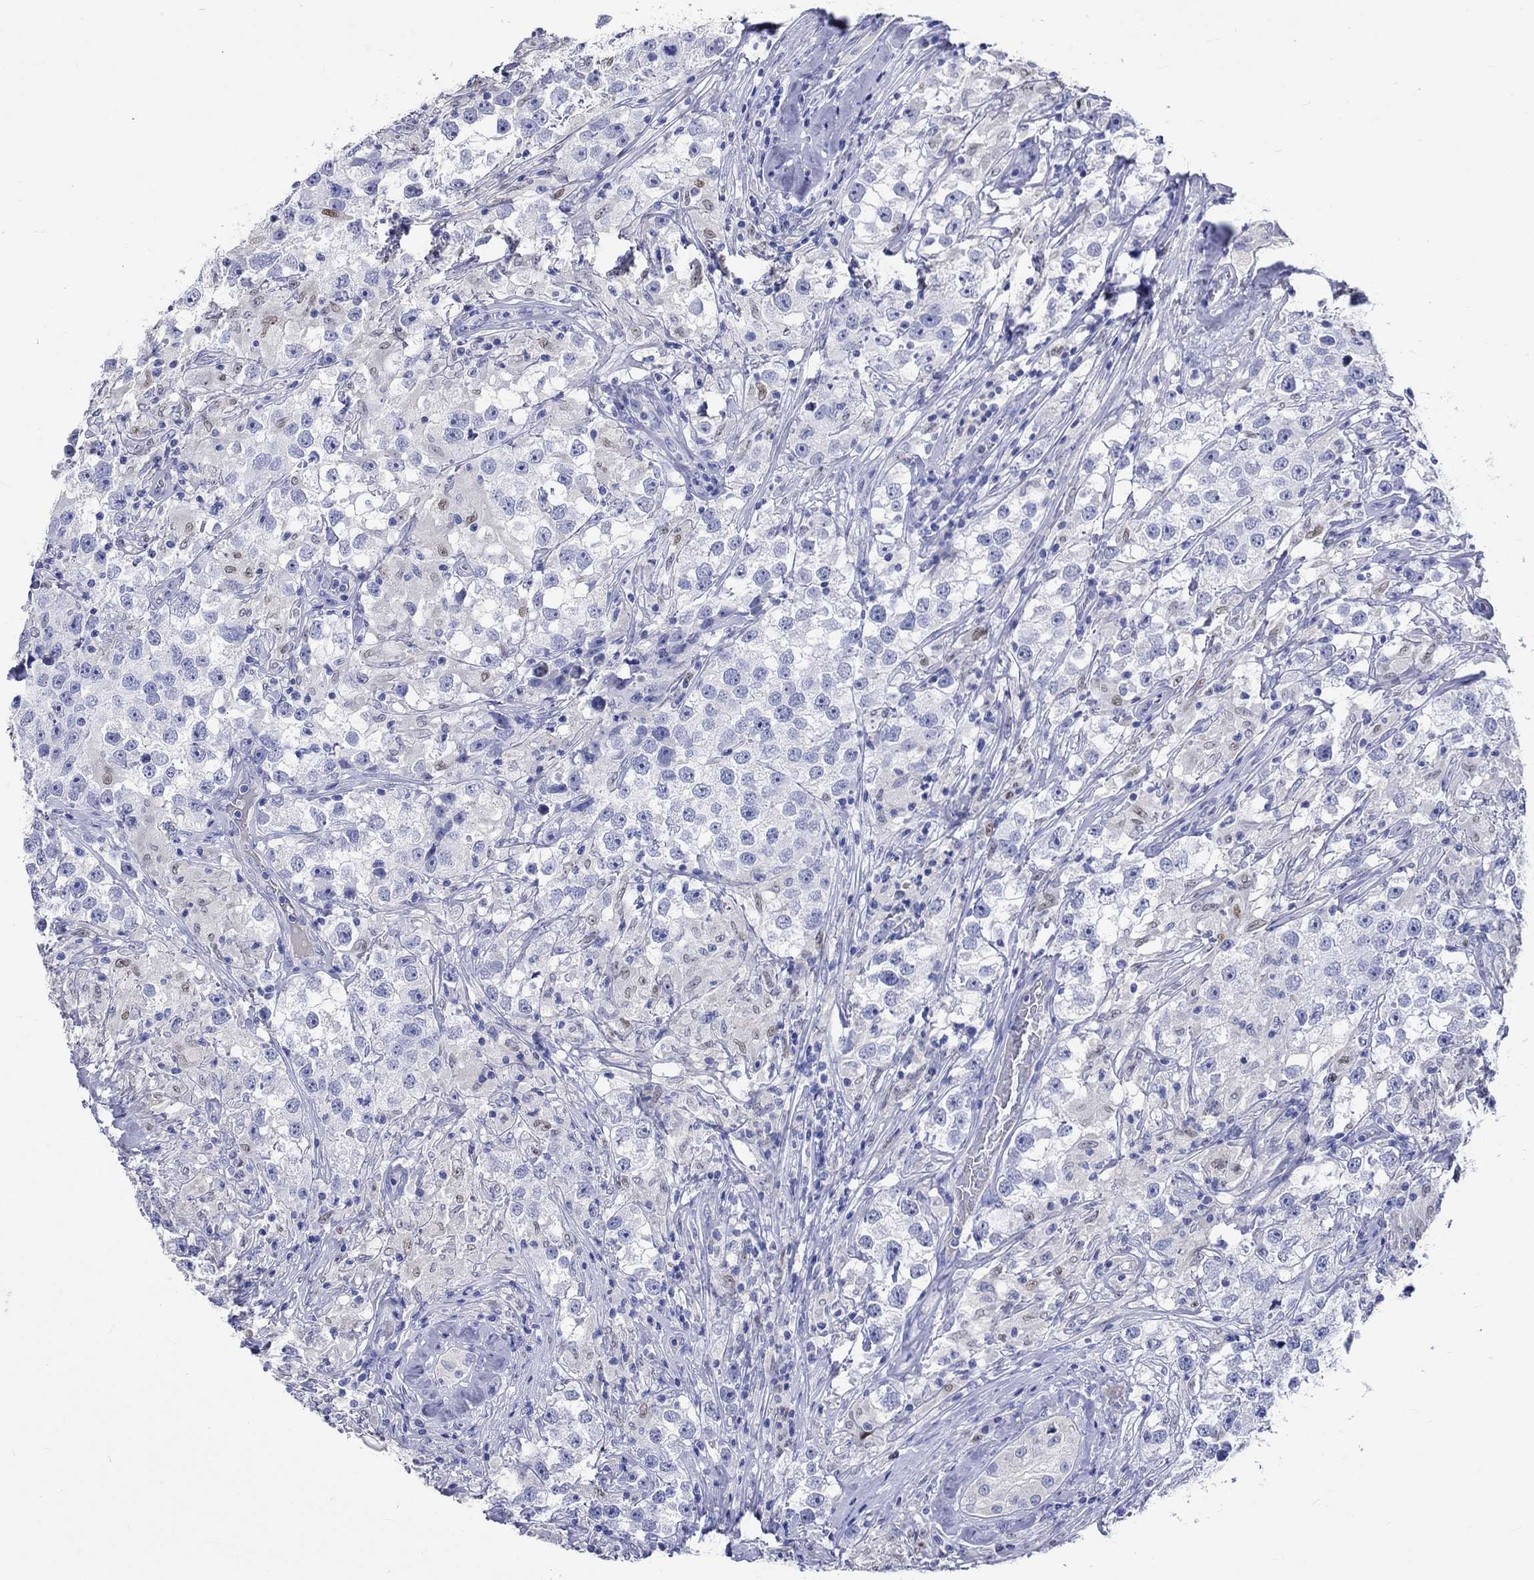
{"staining": {"intensity": "negative", "quantity": "none", "location": "none"}, "tissue": "testis cancer", "cell_type": "Tumor cells", "image_type": "cancer", "snomed": [{"axis": "morphology", "description": "Seminoma, NOS"}, {"axis": "topography", "description": "Testis"}], "caption": "A histopathology image of testis cancer (seminoma) stained for a protein reveals no brown staining in tumor cells.", "gene": "KLHL35", "patient": {"sex": "male", "age": 46}}